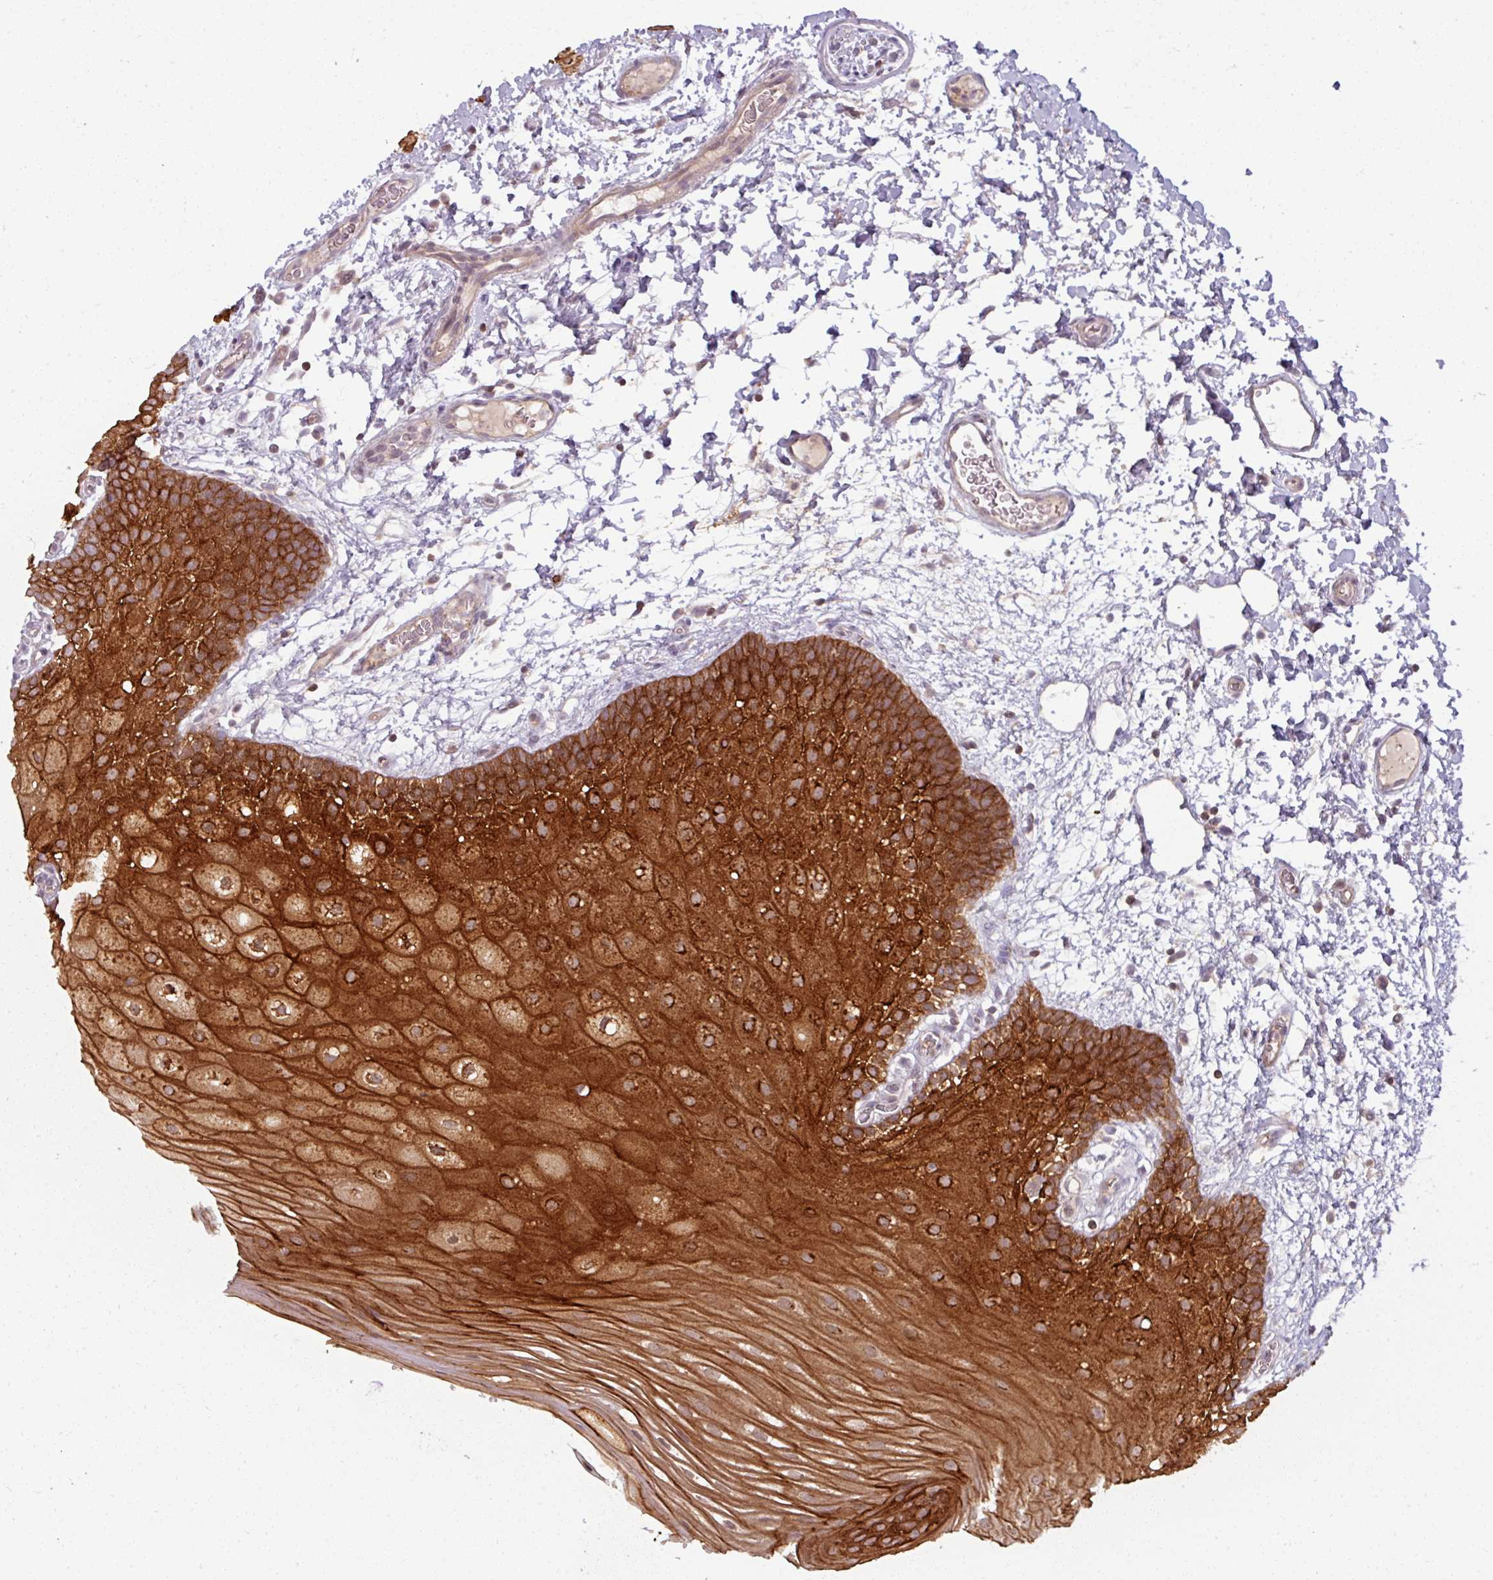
{"staining": {"intensity": "strong", "quantity": ">75%", "location": "cytoplasmic/membranous"}, "tissue": "oral mucosa", "cell_type": "Squamous epithelial cells", "image_type": "normal", "snomed": [{"axis": "morphology", "description": "Normal tissue, NOS"}, {"axis": "morphology", "description": "Squamous cell carcinoma, NOS"}, {"axis": "topography", "description": "Oral tissue"}, {"axis": "topography", "description": "Tounge, NOS"}, {"axis": "topography", "description": "Head-Neck"}], "caption": "The immunohistochemical stain shows strong cytoplasmic/membranous expression in squamous epithelial cells of unremarkable oral mucosa.", "gene": "TUSC3", "patient": {"sex": "male", "age": 76}}